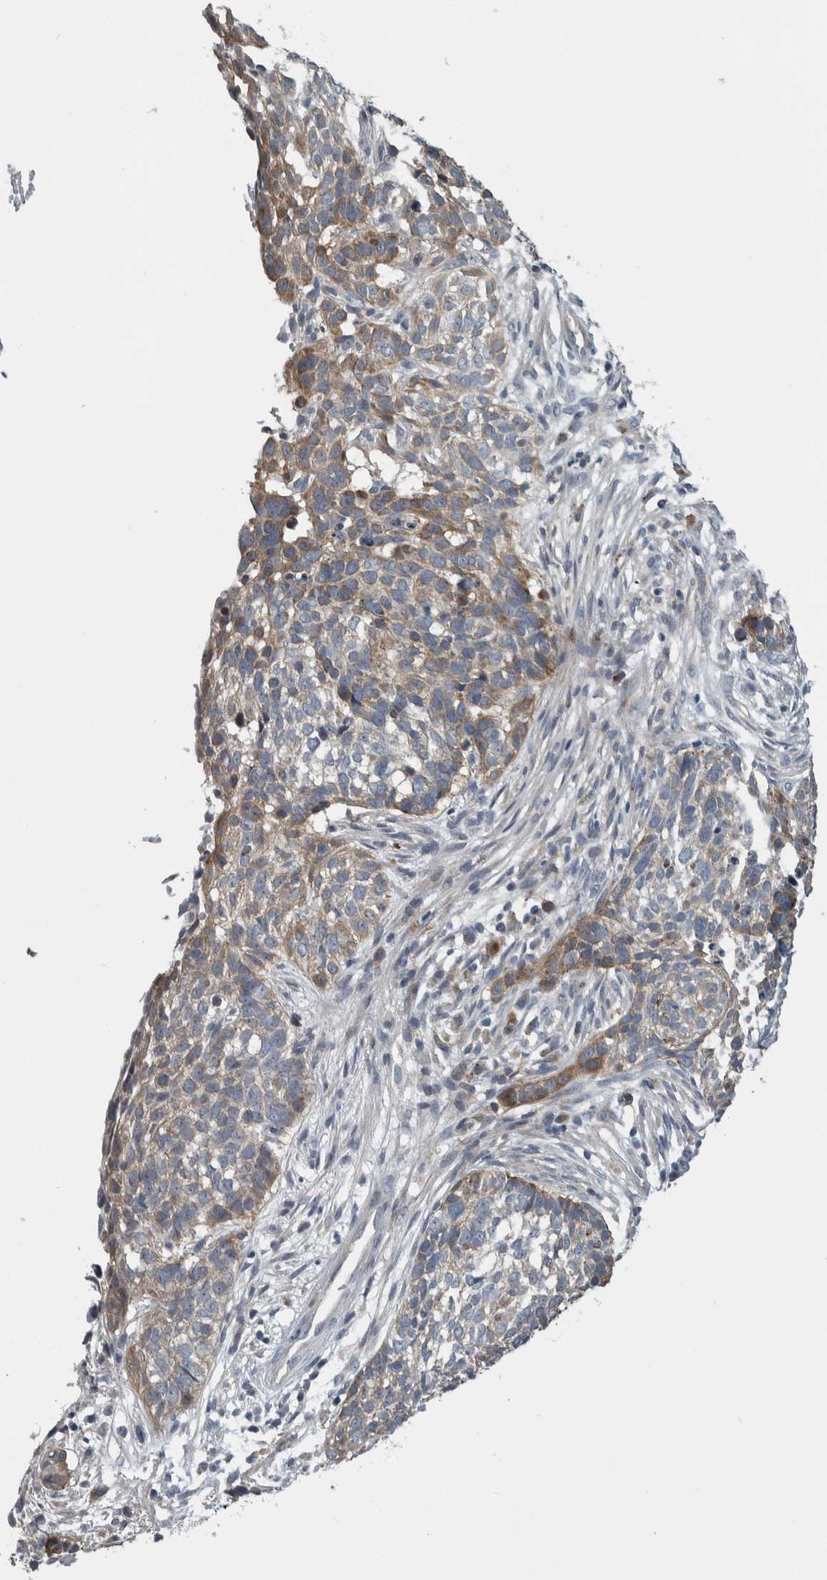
{"staining": {"intensity": "moderate", "quantity": "25%-75%", "location": "cytoplasmic/membranous"}, "tissue": "skin cancer", "cell_type": "Tumor cells", "image_type": "cancer", "snomed": [{"axis": "morphology", "description": "Basal cell carcinoma"}, {"axis": "topography", "description": "Skin"}], "caption": "The image reveals a brown stain indicating the presence of a protein in the cytoplasmic/membranous of tumor cells in skin cancer.", "gene": "FAM83G", "patient": {"sex": "male", "age": 85}}